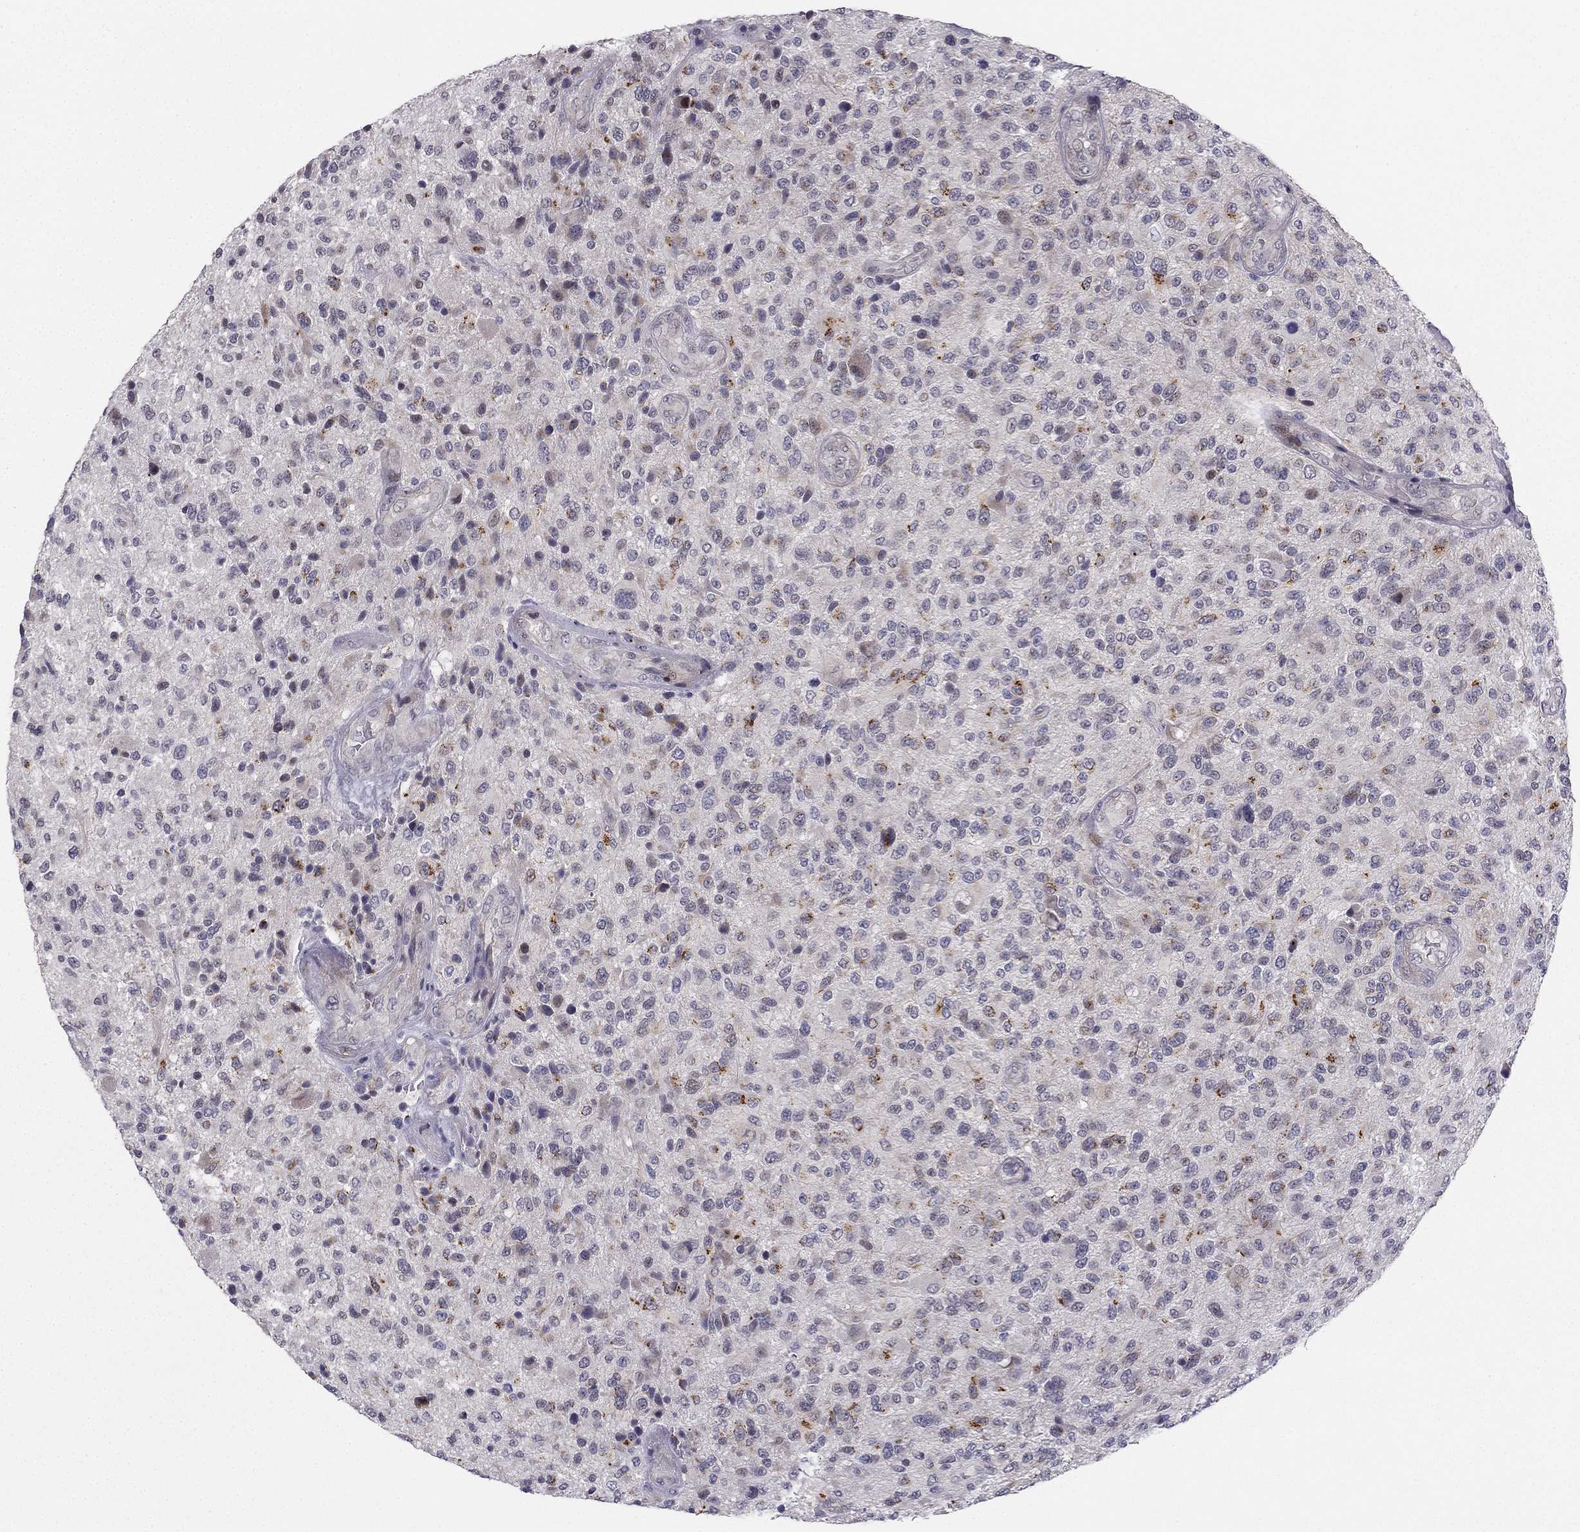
{"staining": {"intensity": "negative", "quantity": "none", "location": "none"}, "tissue": "glioma", "cell_type": "Tumor cells", "image_type": "cancer", "snomed": [{"axis": "morphology", "description": "Glioma, malignant, High grade"}, {"axis": "topography", "description": "Brain"}], "caption": "There is no significant positivity in tumor cells of high-grade glioma (malignant).", "gene": "CHST8", "patient": {"sex": "male", "age": 47}}